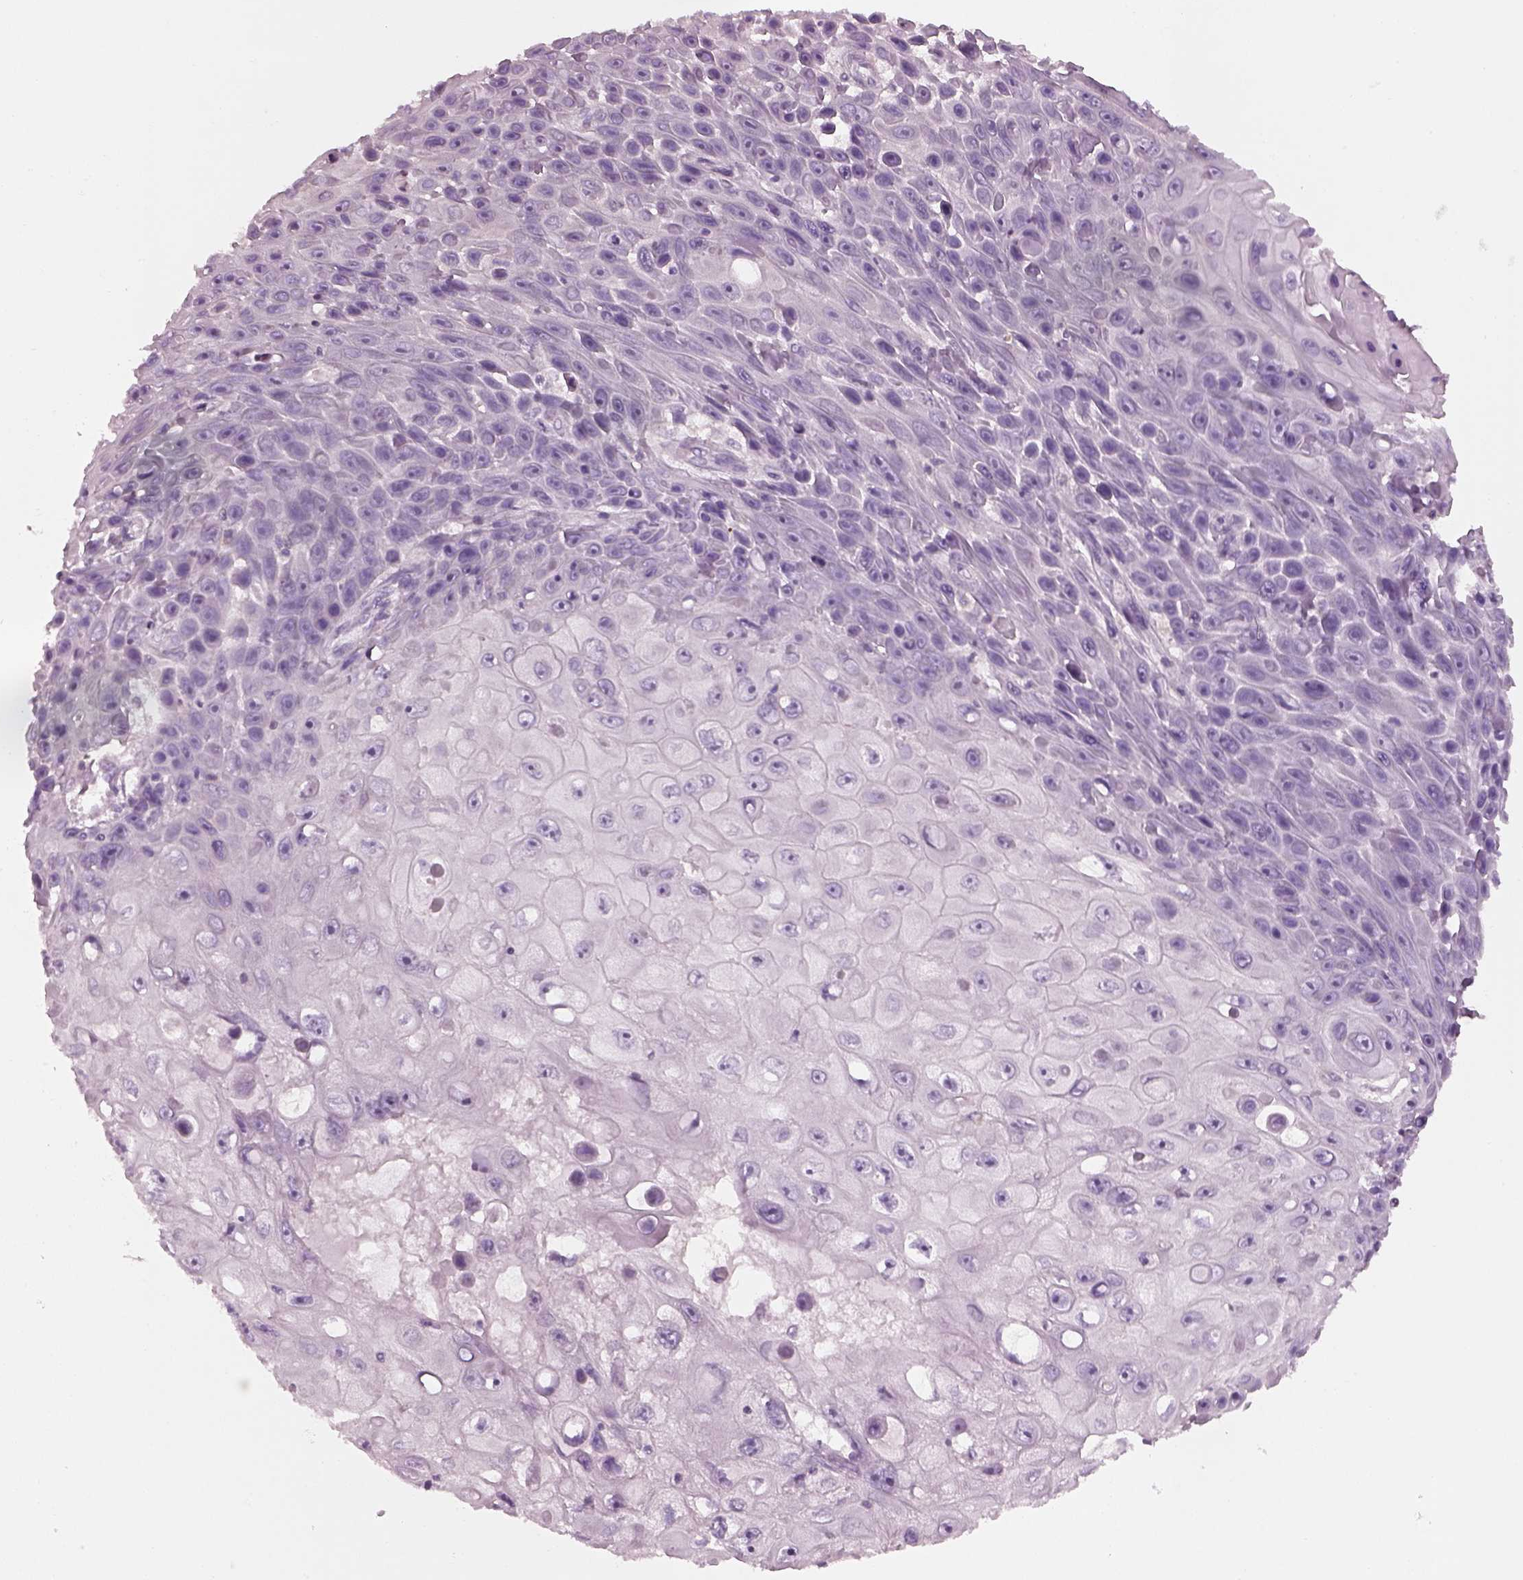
{"staining": {"intensity": "negative", "quantity": "none", "location": "none"}, "tissue": "skin cancer", "cell_type": "Tumor cells", "image_type": "cancer", "snomed": [{"axis": "morphology", "description": "Squamous cell carcinoma, NOS"}, {"axis": "topography", "description": "Skin"}], "caption": "This is an IHC micrograph of squamous cell carcinoma (skin). There is no expression in tumor cells.", "gene": "SLC27A2", "patient": {"sex": "male", "age": 82}}